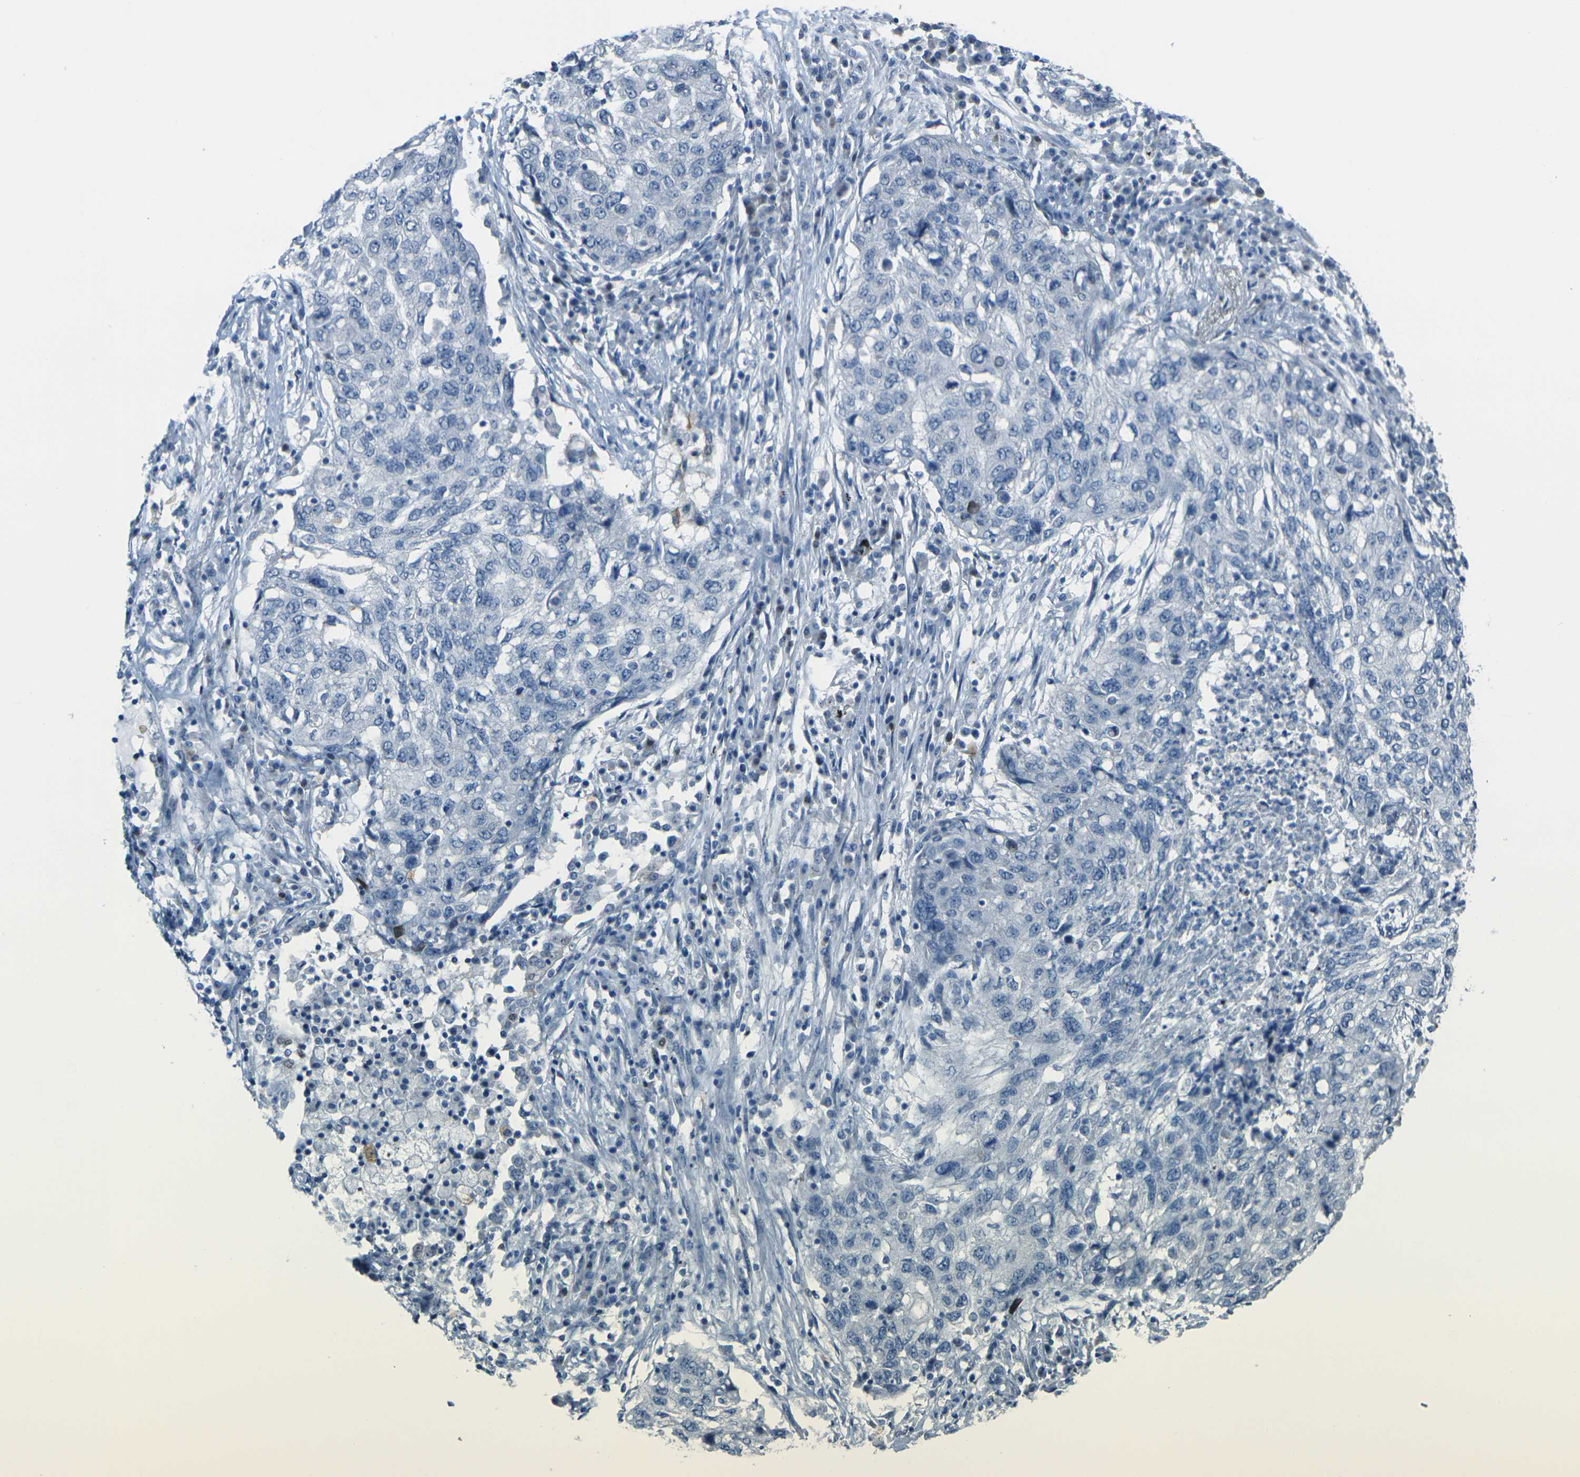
{"staining": {"intensity": "negative", "quantity": "none", "location": "none"}, "tissue": "lung cancer", "cell_type": "Tumor cells", "image_type": "cancer", "snomed": [{"axis": "morphology", "description": "Squamous cell carcinoma, NOS"}, {"axis": "topography", "description": "Lung"}], "caption": "There is no significant staining in tumor cells of lung cancer. The staining is performed using DAB brown chromogen with nuclei counter-stained in using hematoxylin.", "gene": "ANKRD46", "patient": {"sex": "female", "age": 63}}